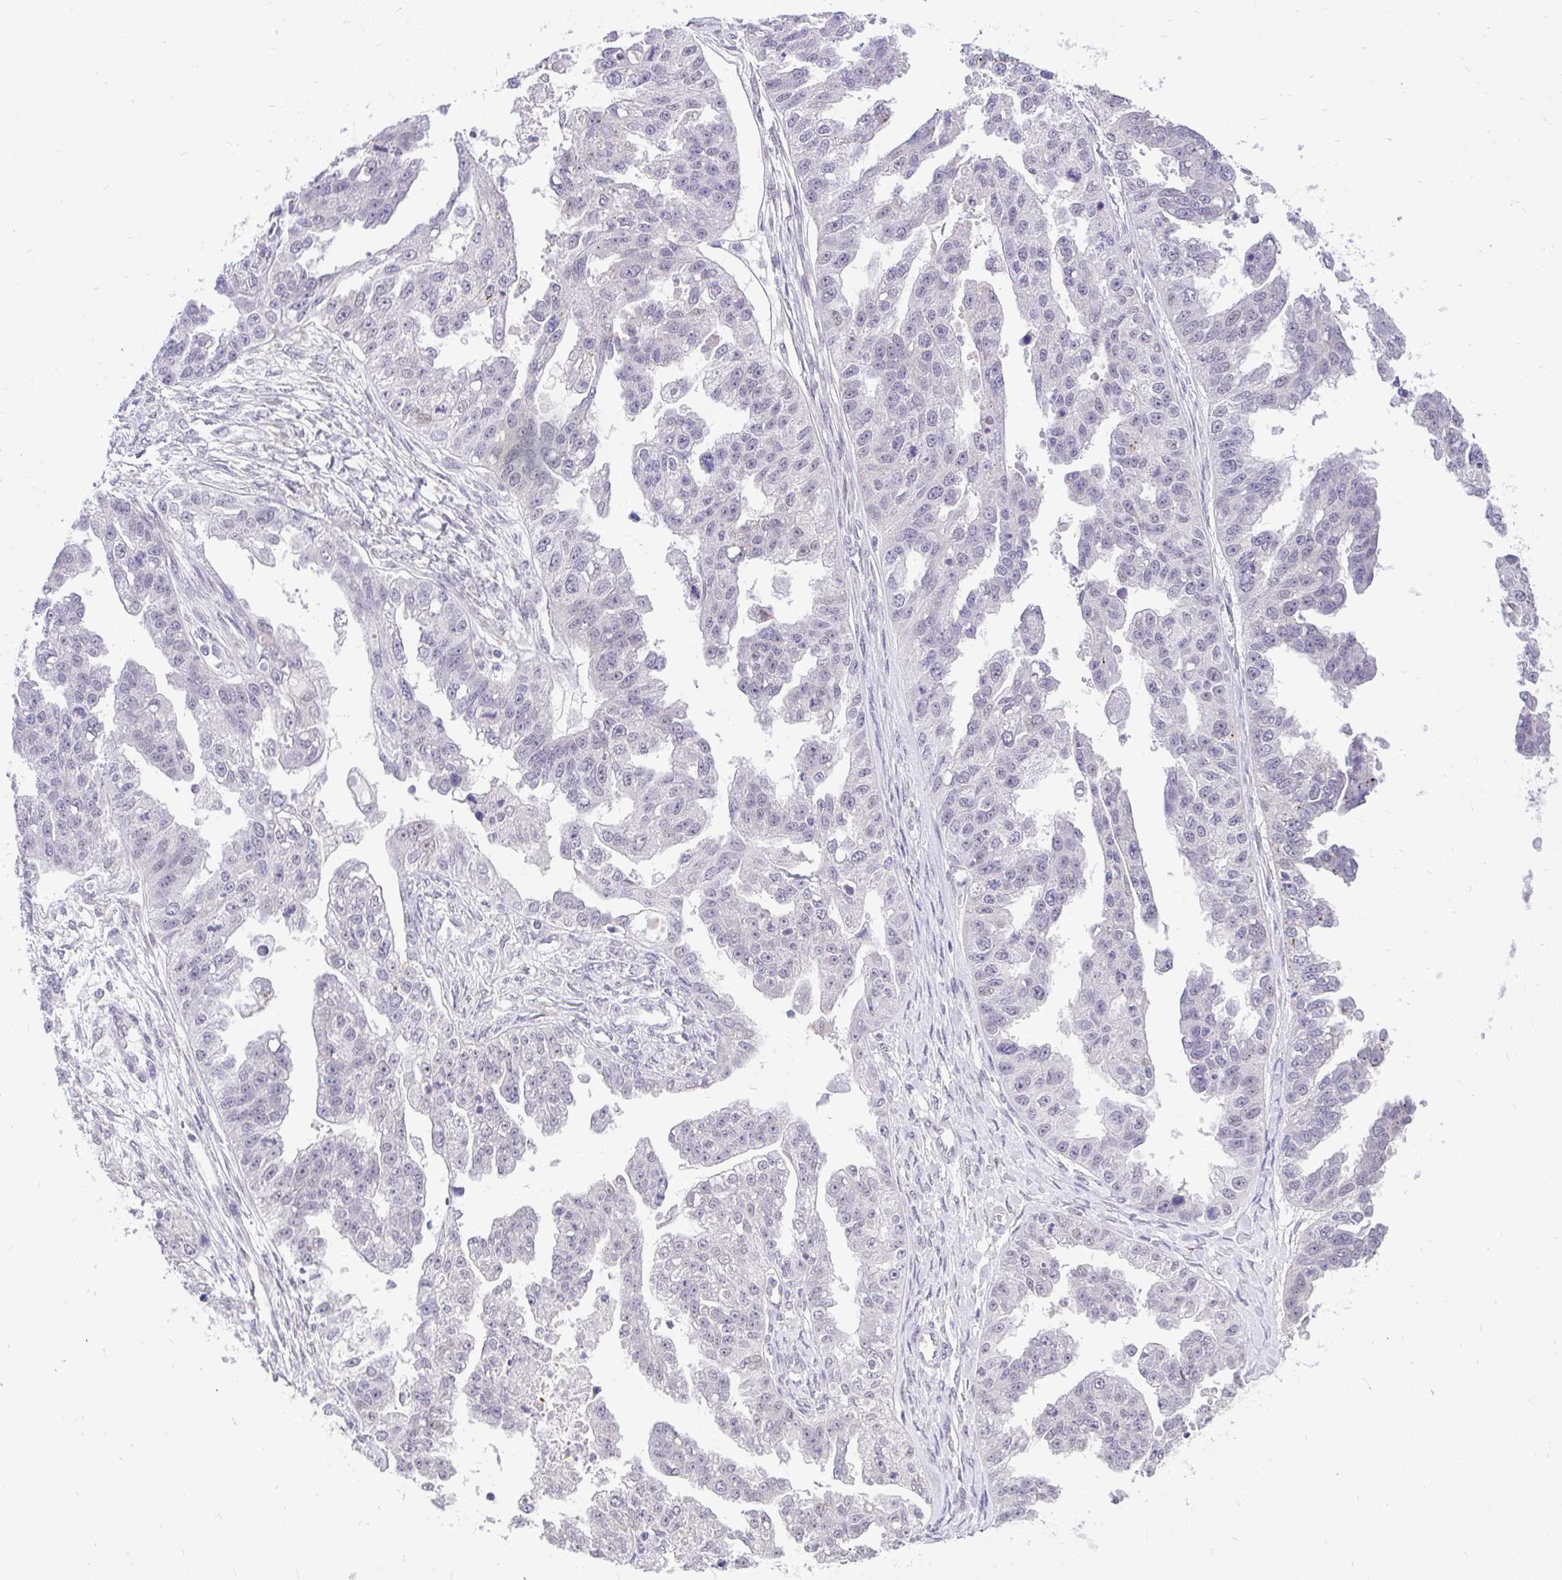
{"staining": {"intensity": "negative", "quantity": "none", "location": "none"}, "tissue": "ovarian cancer", "cell_type": "Tumor cells", "image_type": "cancer", "snomed": [{"axis": "morphology", "description": "Cystadenocarcinoma, serous, NOS"}, {"axis": "topography", "description": "Ovary"}], "caption": "Immunohistochemistry photomicrograph of neoplastic tissue: human ovarian serous cystadenocarcinoma stained with DAB (3,3'-diaminobenzidine) demonstrates no significant protein expression in tumor cells.", "gene": "PYCR2", "patient": {"sex": "female", "age": 58}}